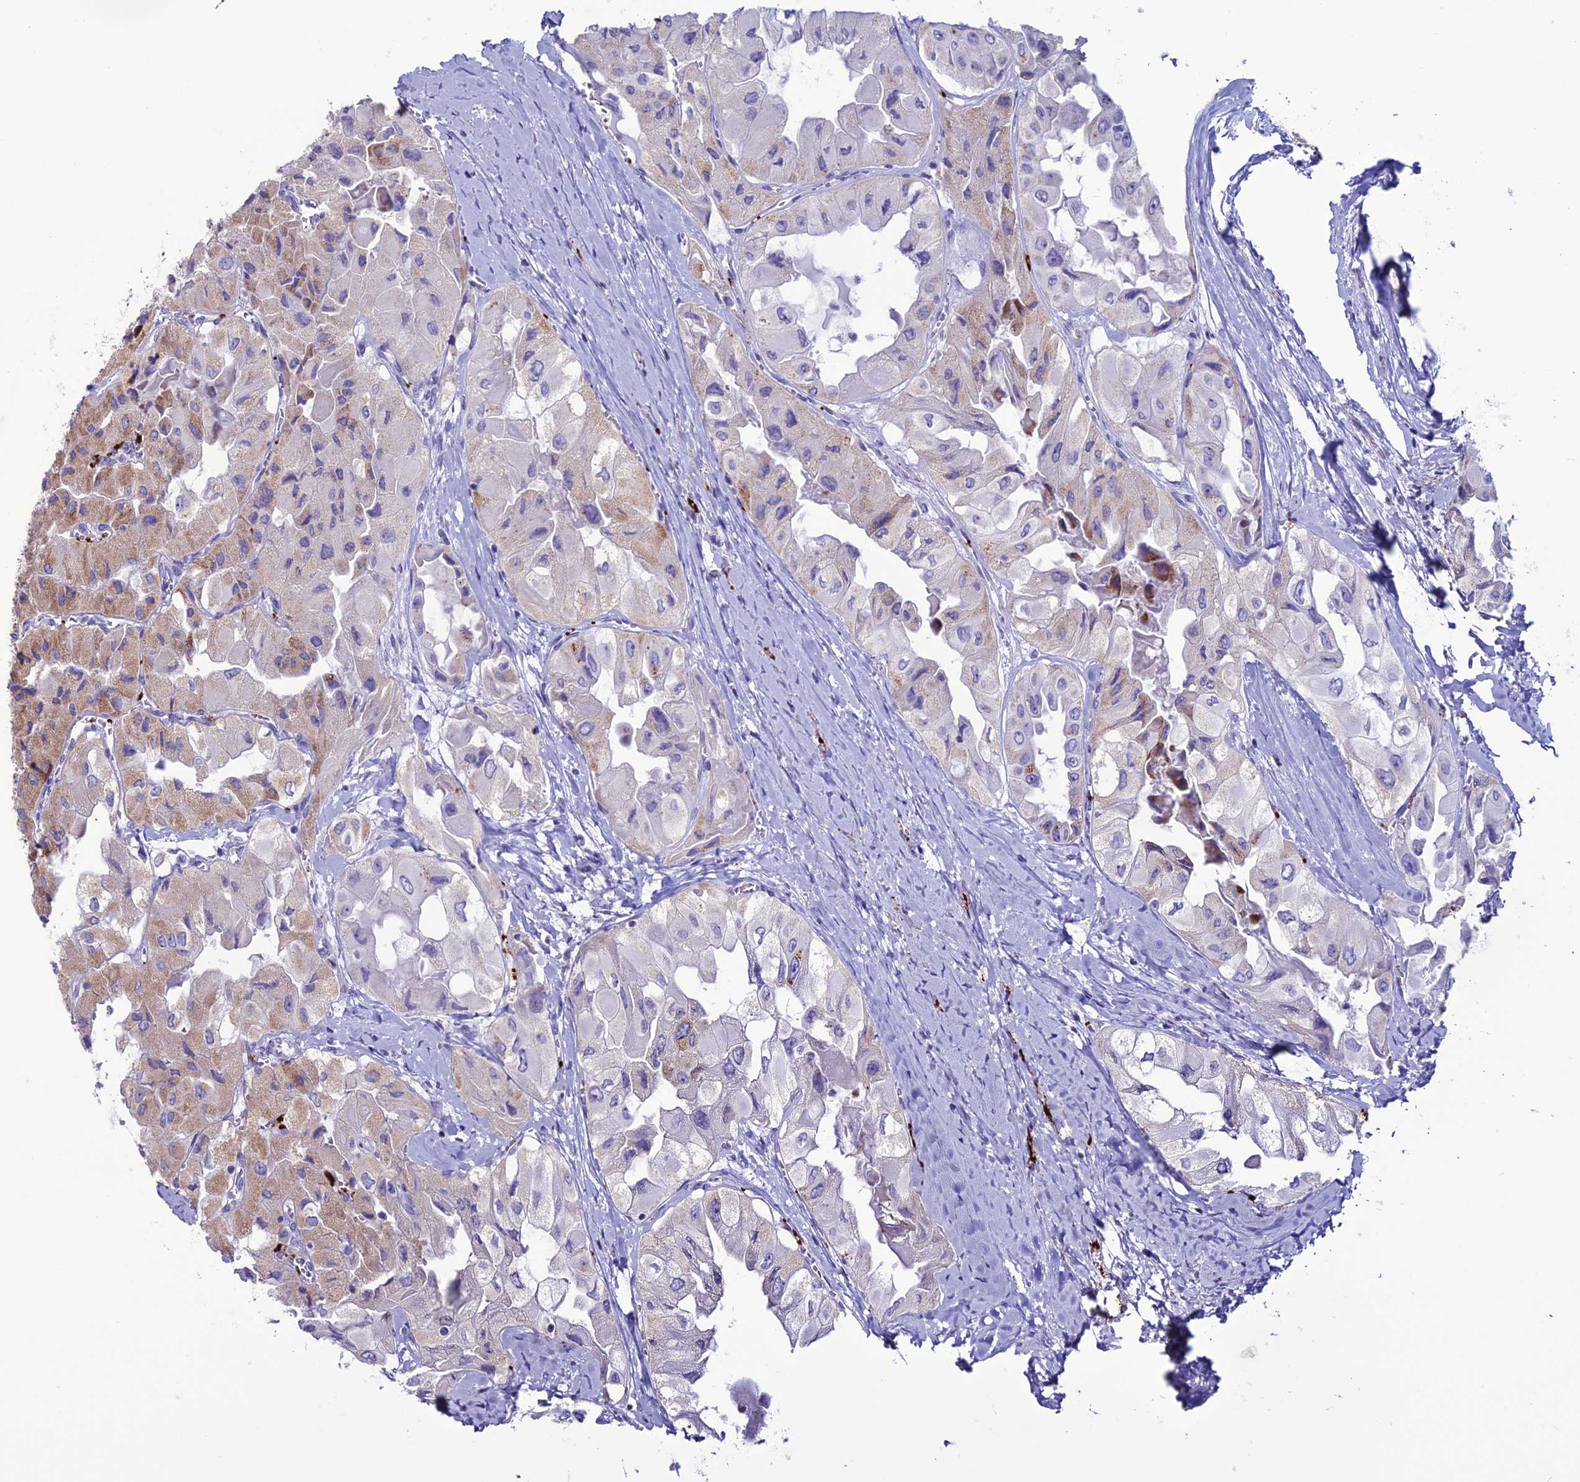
{"staining": {"intensity": "moderate", "quantity": "25%-75%", "location": "cytoplasmic/membranous"}, "tissue": "thyroid cancer", "cell_type": "Tumor cells", "image_type": "cancer", "snomed": [{"axis": "morphology", "description": "Normal tissue, NOS"}, {"axis": "morphology", "description": "Papillary adenocarcinoma, NOS"}, {"axis": "topography", "description": "Thyroid gland"}], "caption": "This photomicrograph displays thyroid cancer stained with immunohistochemistry to label a protein in brown. The cytoplasmic/membranous of tumor cells show moderate positivity for the protein. Nuclei are counter-stained blue.", "gene": "C21orf140", "patient": {"sex": "female", "age": 59}}